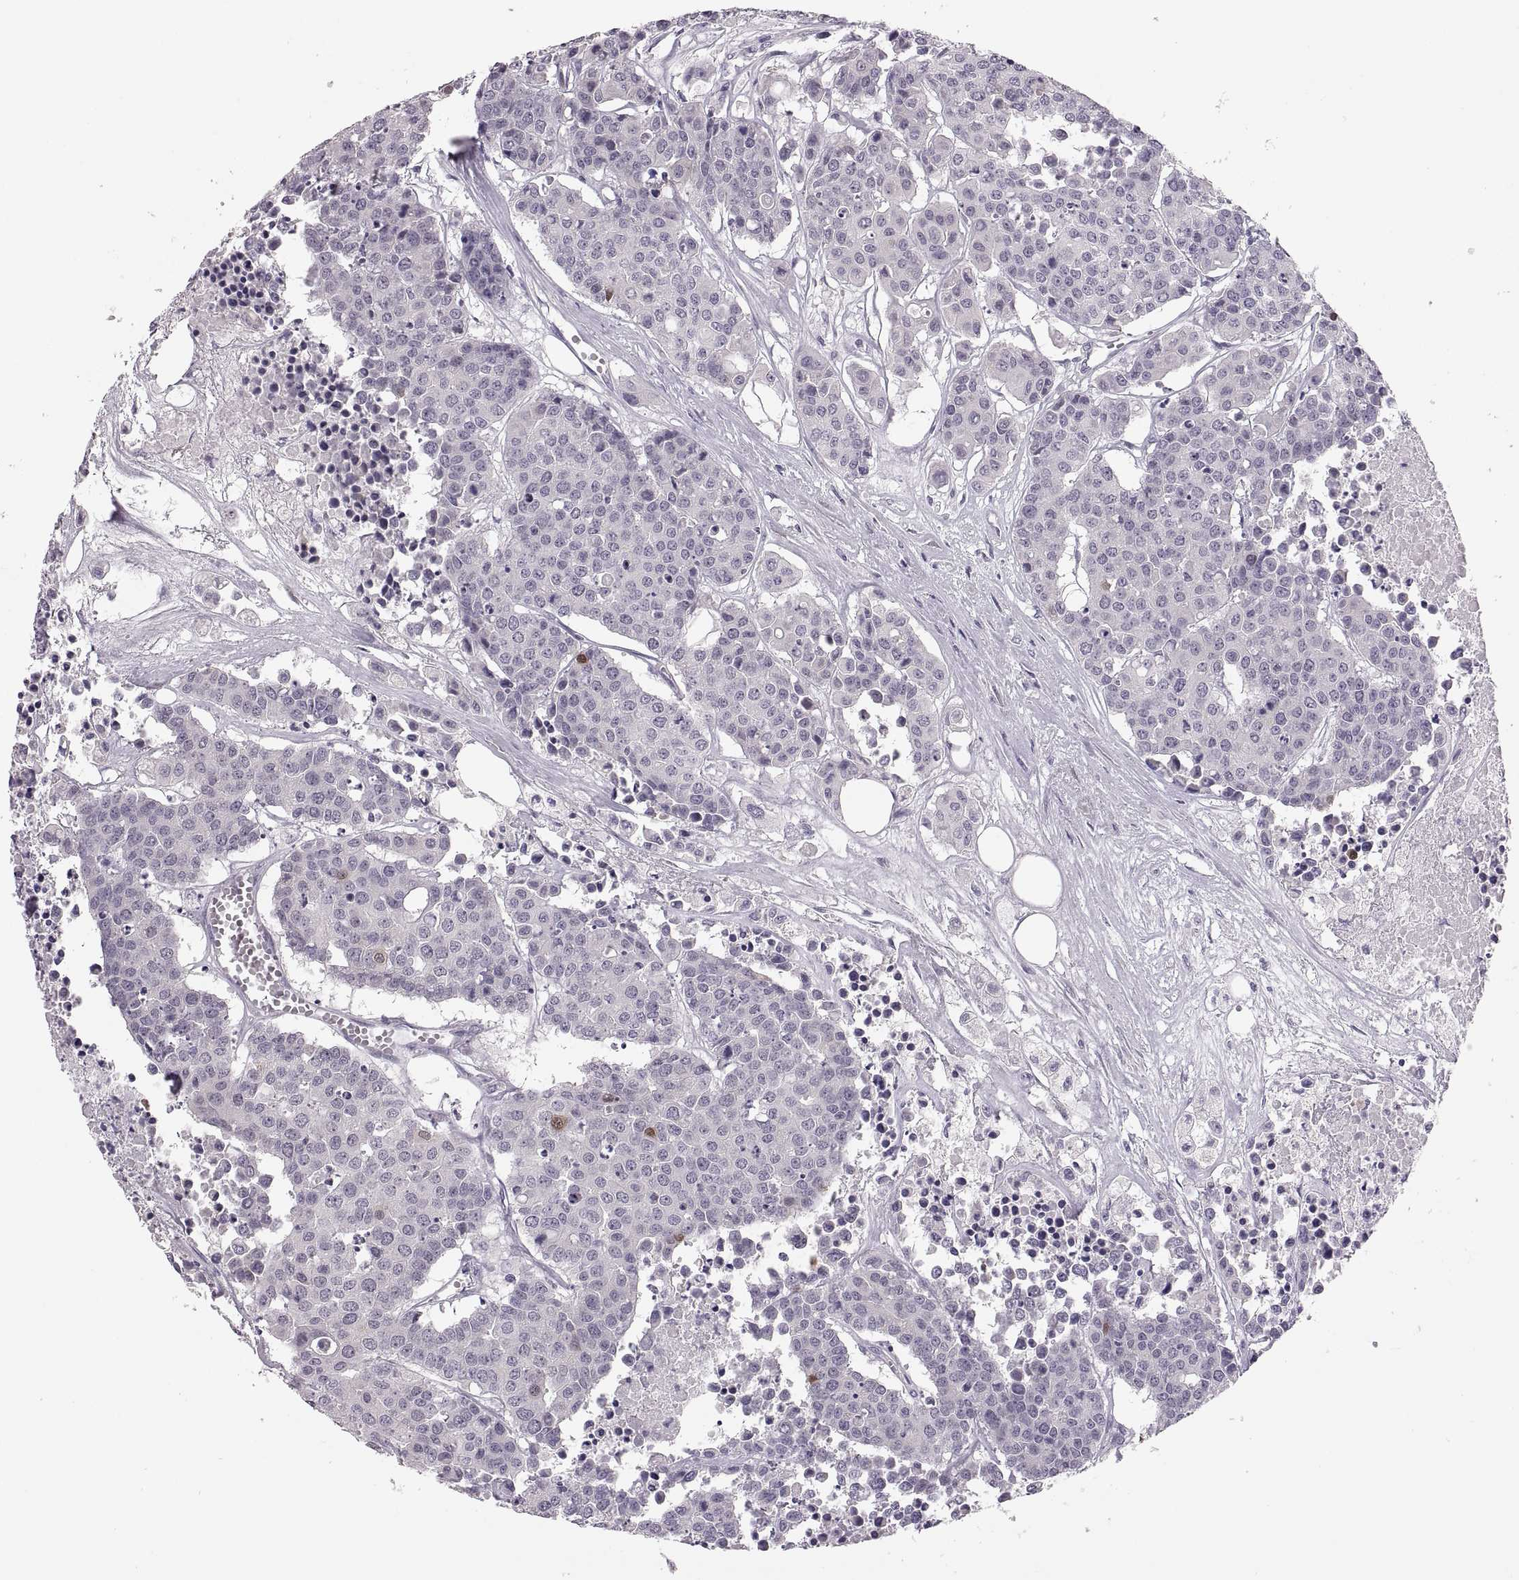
{"staining": {"intensity": "negative", "quantity": "none", "location": "none"}, "tissue": "carcinoid", "cell_type": "Tumor cells", "image_type": "cancer", "snomed": [{"axis": "morphology", "description": "Carcinoid, malignant, NOS"}, {"axis": "topography", "description": "Colon"}], "caption": "Tumor cells show no significant positivity in carcinoid.", "gene": "ADH6", "patient": {"sex": "male", "age": 81}}